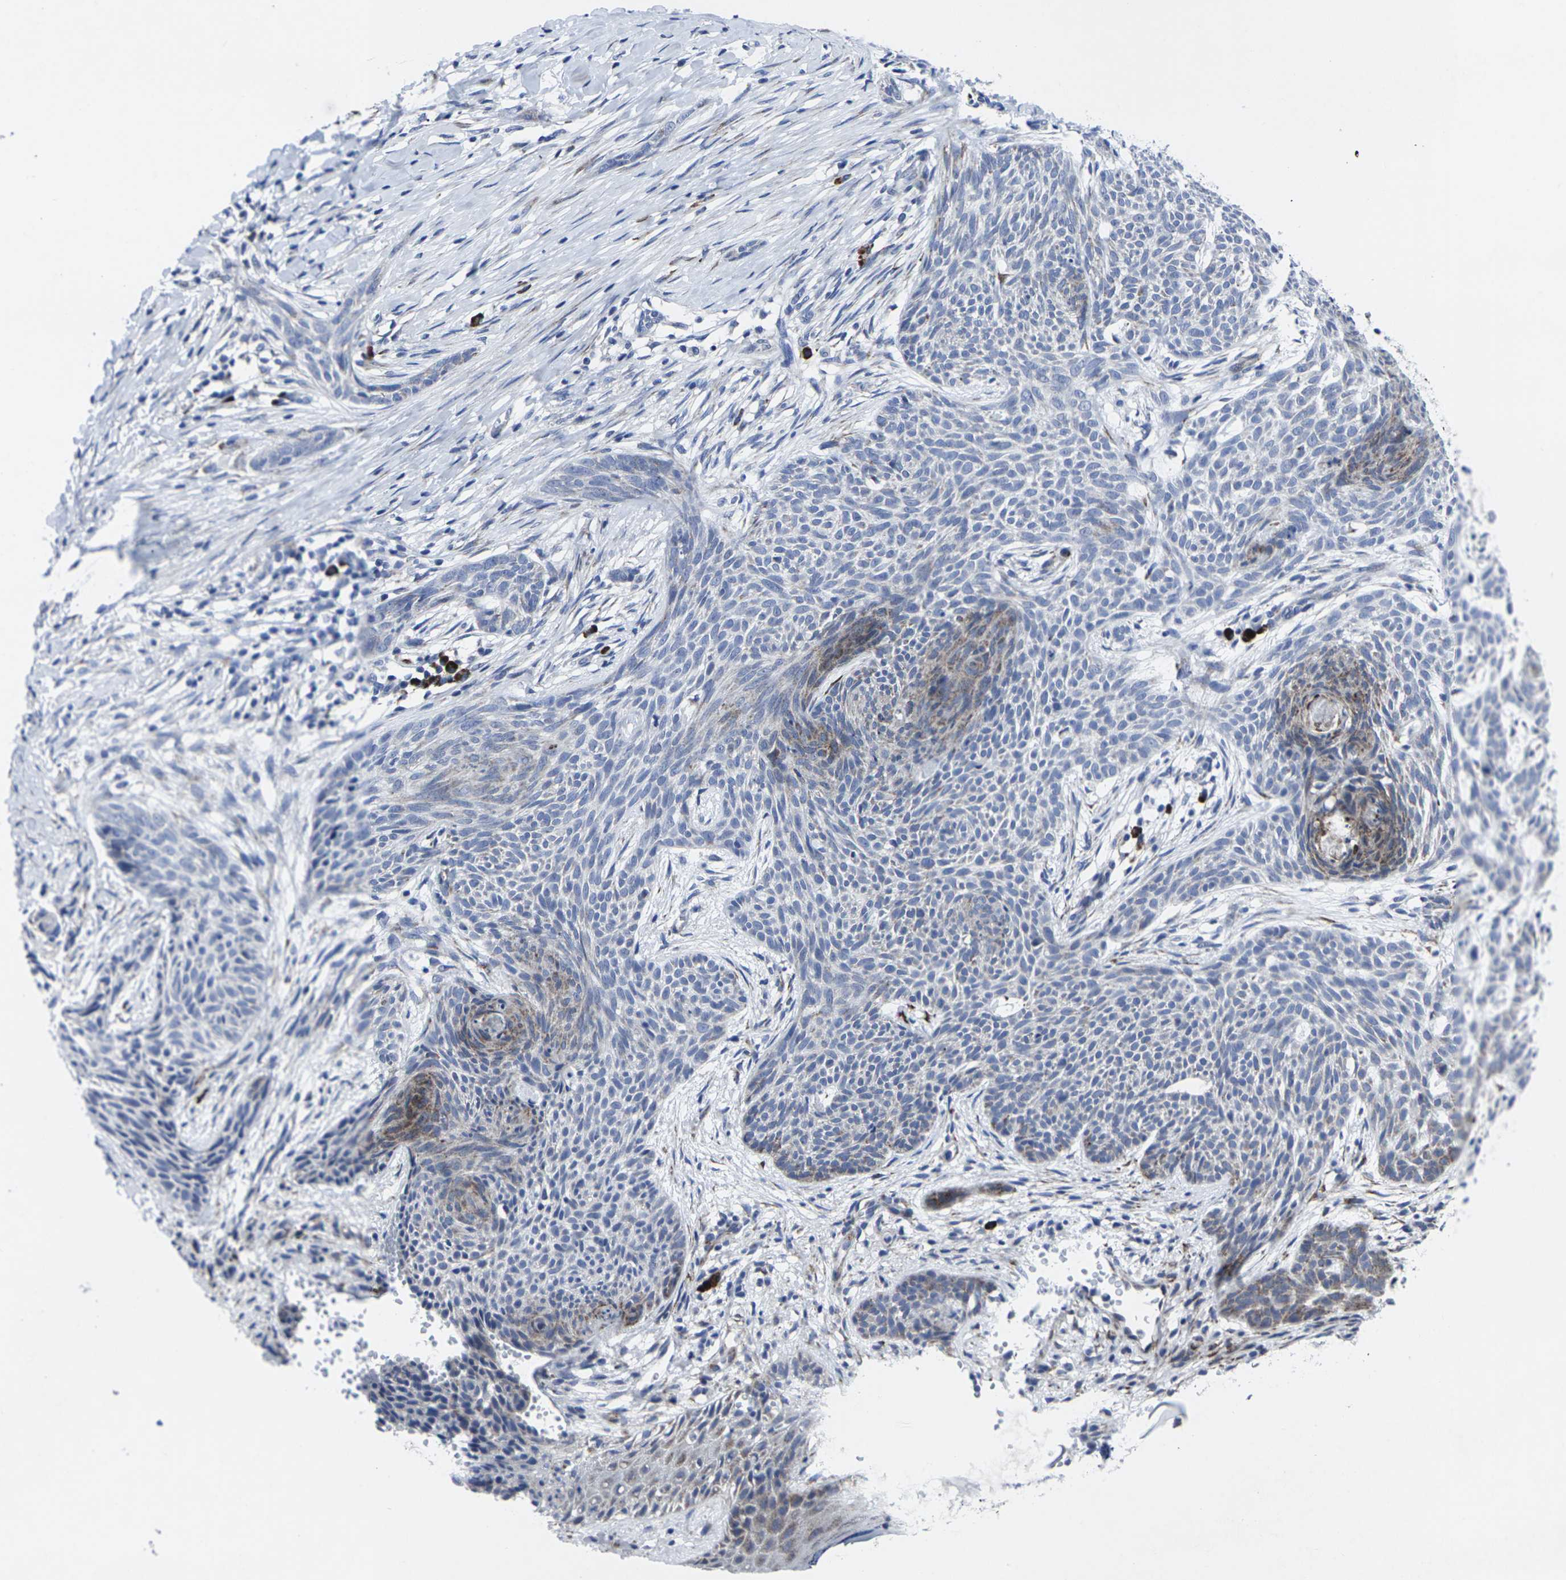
{"staining": {"intensity": "moderate", "quantity": "25%-75%", "location": "cytoplasmic/membranous"}, "tissue": "skin cancer", "cell_type": "Tumor cells", "image_type": "cancer", "snomed": [{"axis": "morphology", "description": "Basal cell carcinoma"}, {"axis": "topography", "description": "Skin"}], "caption": "This photomicrograph exhibits immunohistochemistry staining of basal cell carcinoma (skin), with medium moderate cytoplasmic/membranous expression in about 25%-75% of tumor cells.", "gene": "RPN1", "patient": {"sex": "female", "age": 59}}